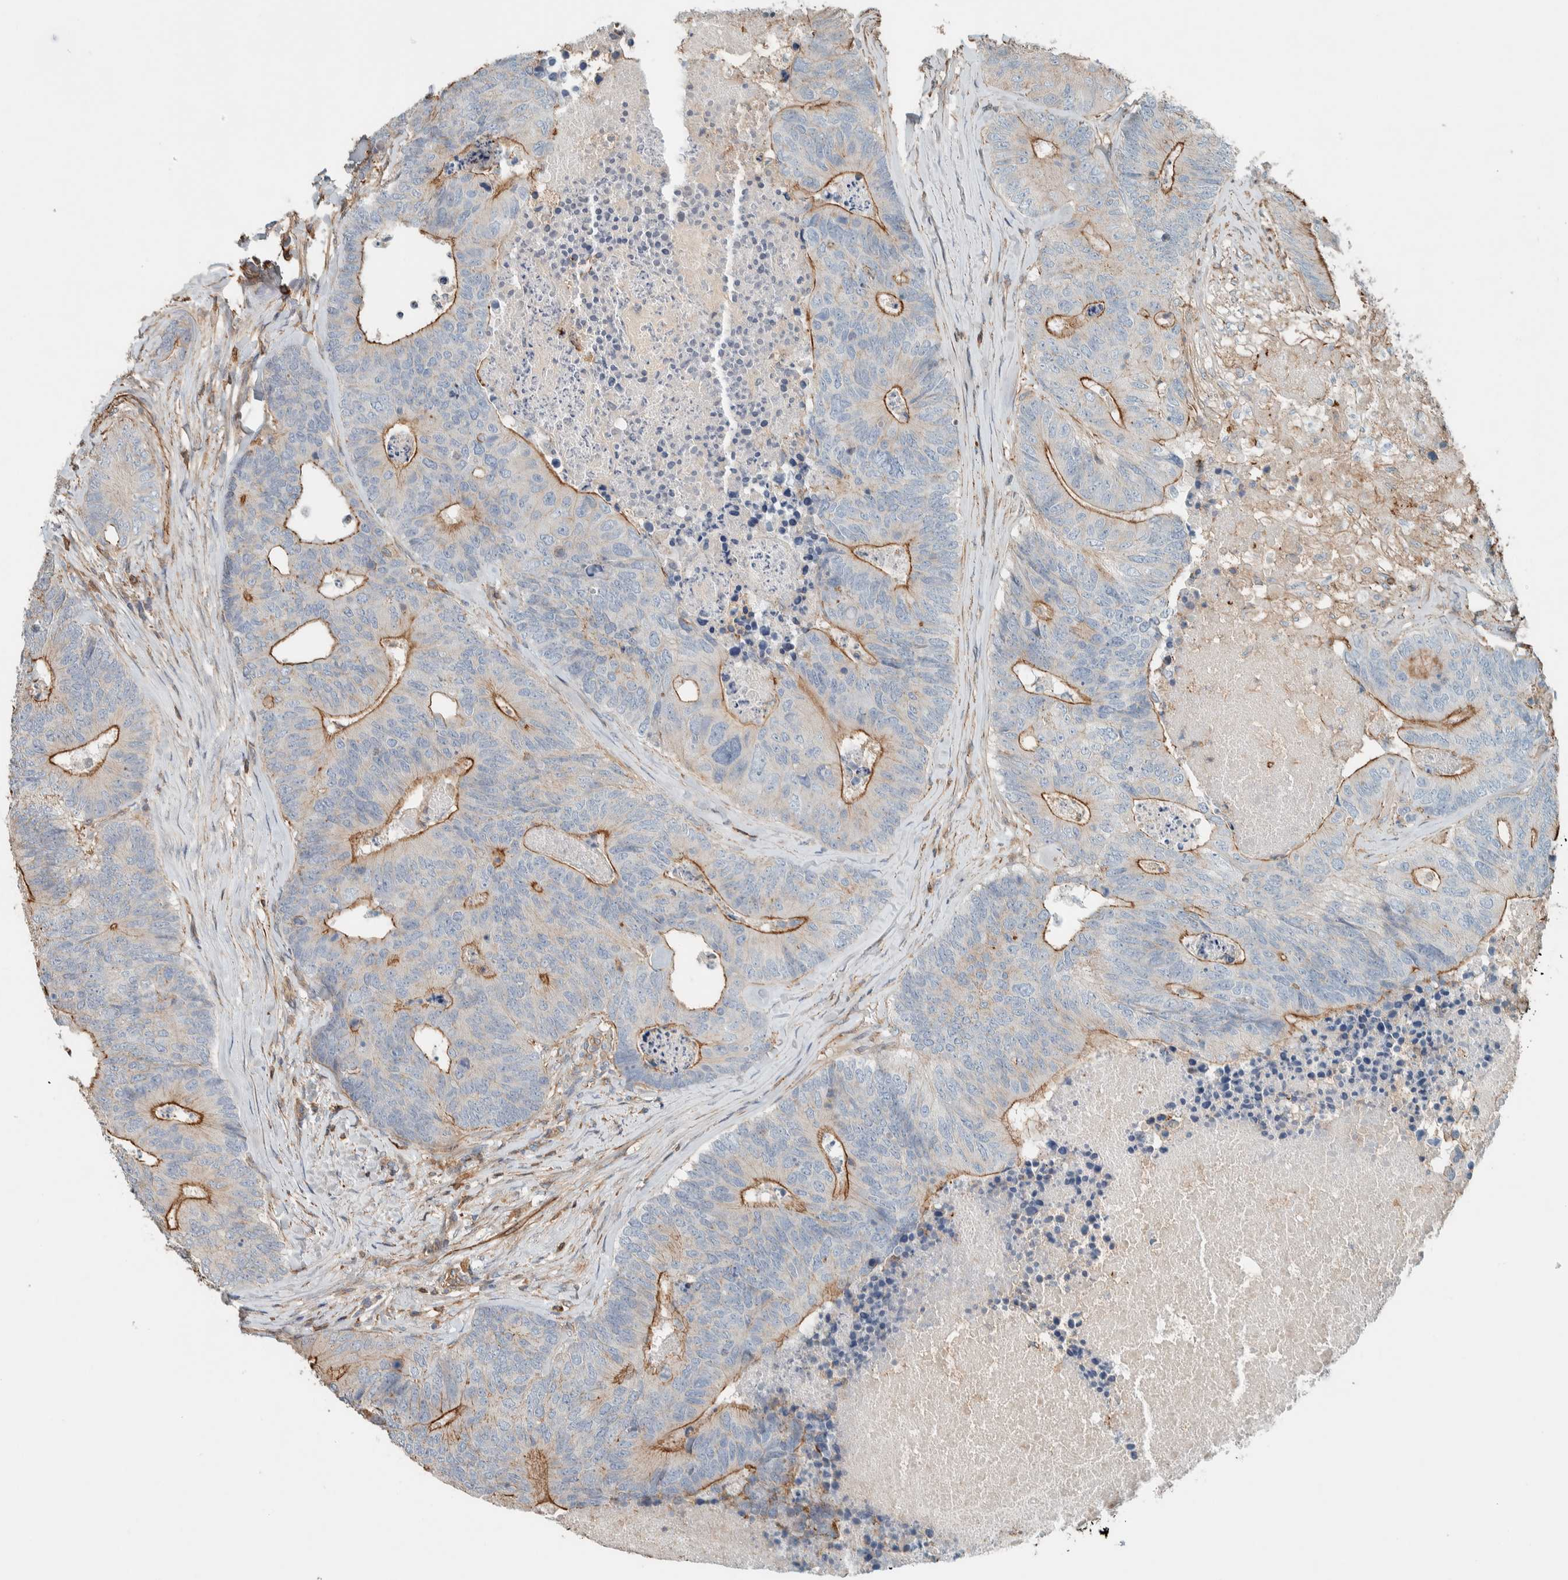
{"staining": {"intensity": "moderate", "quantity": "25%-75%", "location": "cytoplasmic/membranous"}, "tissue": "colorectal cancer", "cell_type": "Tumor cells", "image_type": "cancer", "snomed": [{"axis": "morphology", "description": "Adenocarcinoma, NOS"}, {"axis": "topography", "description": "Colon"}], "caption": "IHC micrograph of neoplastic tissue: adenocarcinoma (colorectal) stained using immunohistochemistry (IHC) displays medium levels of moderate protein expression localized specifically in the cytoplasmic/membranous of tumor cells, appearing as a cytoplasmic/membranous brown color.", "gene": "CTBP2", "patient": {"sex": "female", "age": 67}}